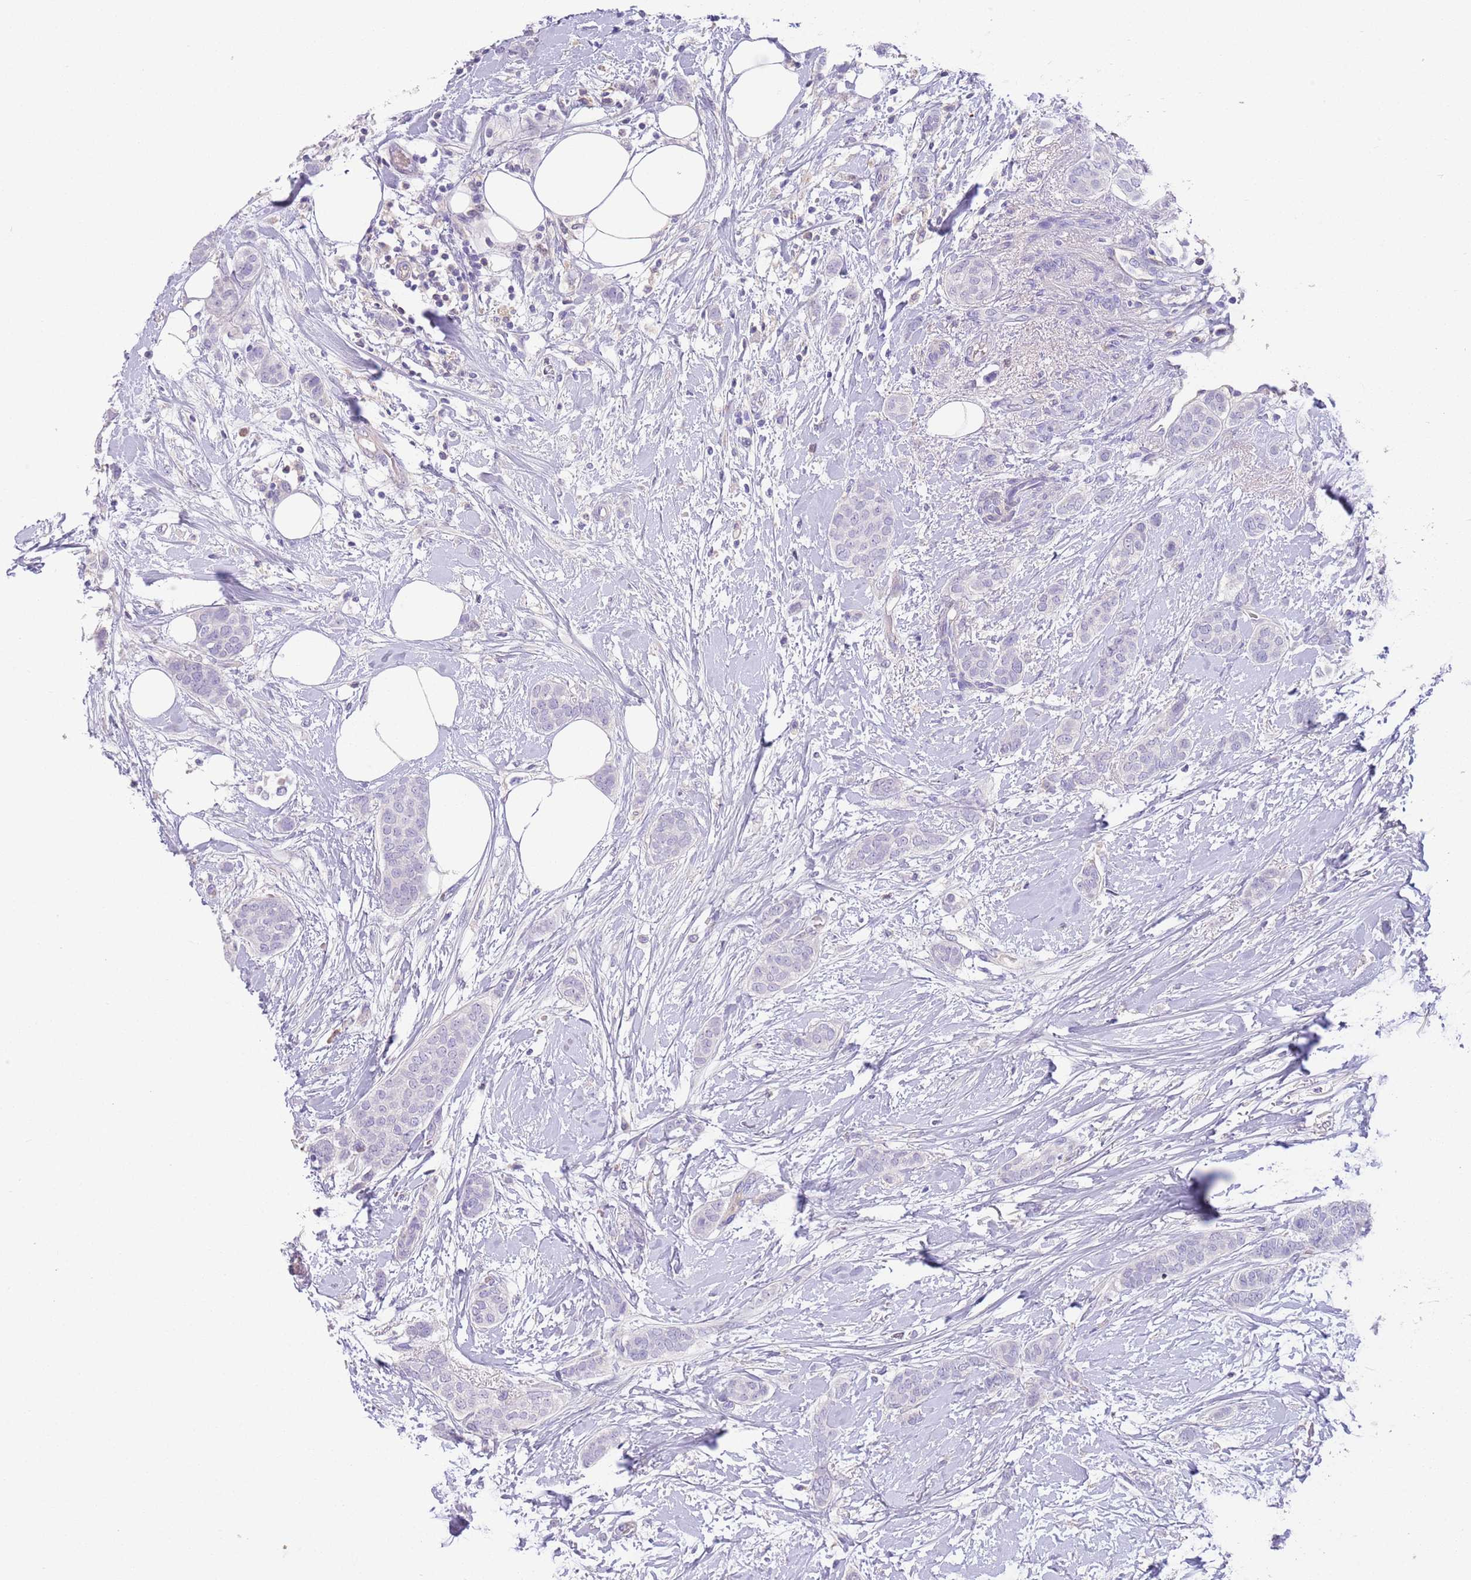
{"staining": {"intensity": "negative", "quantity": "none", "location": "none"}, "tissue": "breast cancer", "cell_type": "Tumor cells", "image_type": "cancer", "snomed": [{"axis": "morphology", "description": "Duct carcinoma"}, {"axis": "topography", "description": "Breast"}], "caption": "Immunohistochemistry photomicrograph of neoplastic tissue: invasive ductal carcinoma (breast) stained with DAB (3,3'-diaminobenzidine) shows no significant protein expression in tumor cells.", "gene": "IGFL4", "patient": {"sex": "female", "age": 72}}